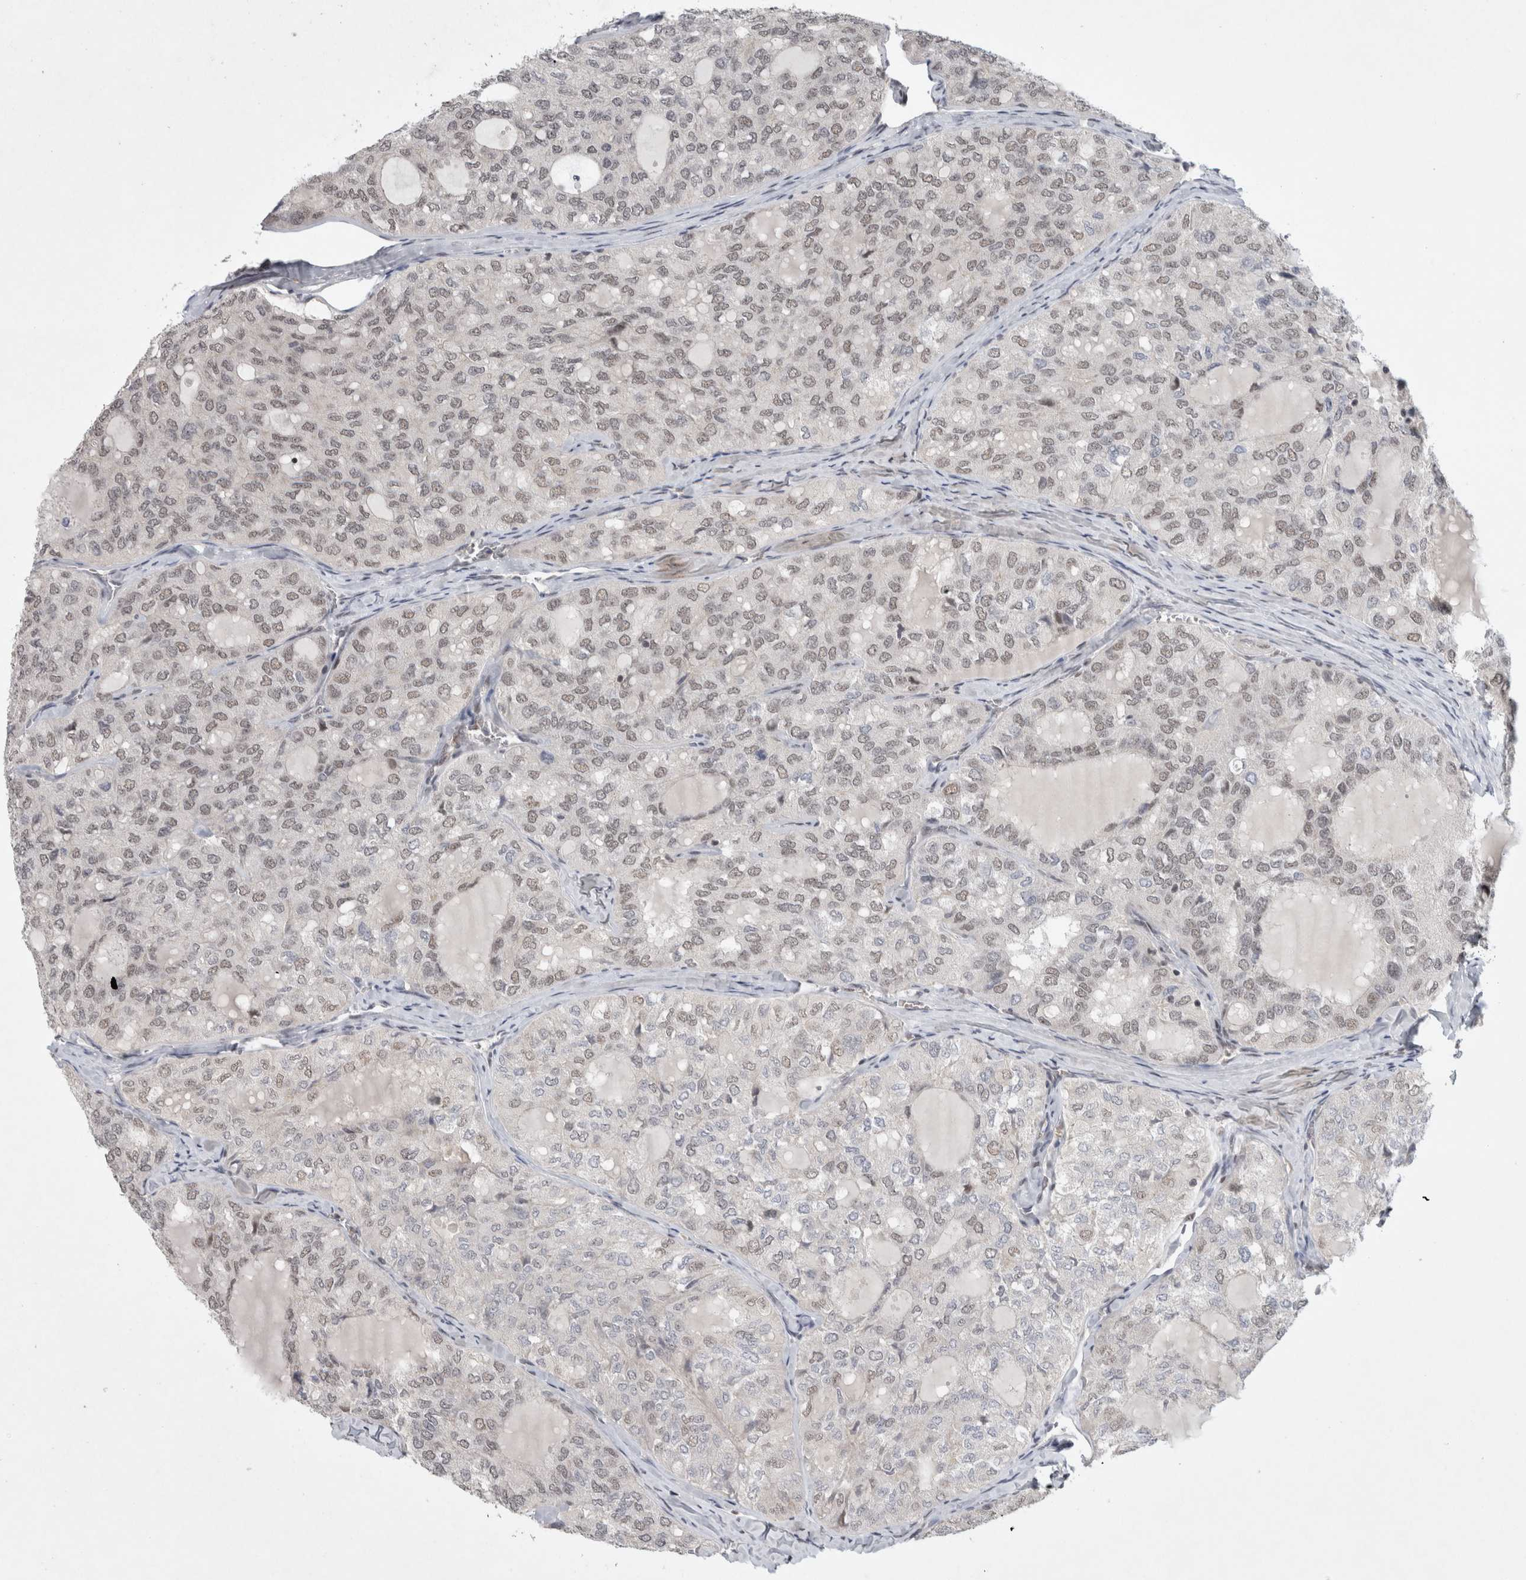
{"staining": {"intensity": "weak", "quantity": "25%-75%", "location": "nuclear"}, "tissue": "thyroid cancer", "cell_type": "Tumor cells", "image_type": "cancer", "snomed": [{"axis": "morphology", "description": "Follicular adenoma carcinoma, NOS"}, {"axis": "topography", "description": "Thyroid gland"}], "caption": "Immunohistochemistry histopathology image of neoplastic tissue: thyroid cancer stained using immunohistochemistry (IHC) displays low levels of weak protein expression localized specifically in the nuclear of tumor cells, appearing as a nuclear brown color.", "gene": "HESX1", "patient": {"sex": "male", "age": 75}}